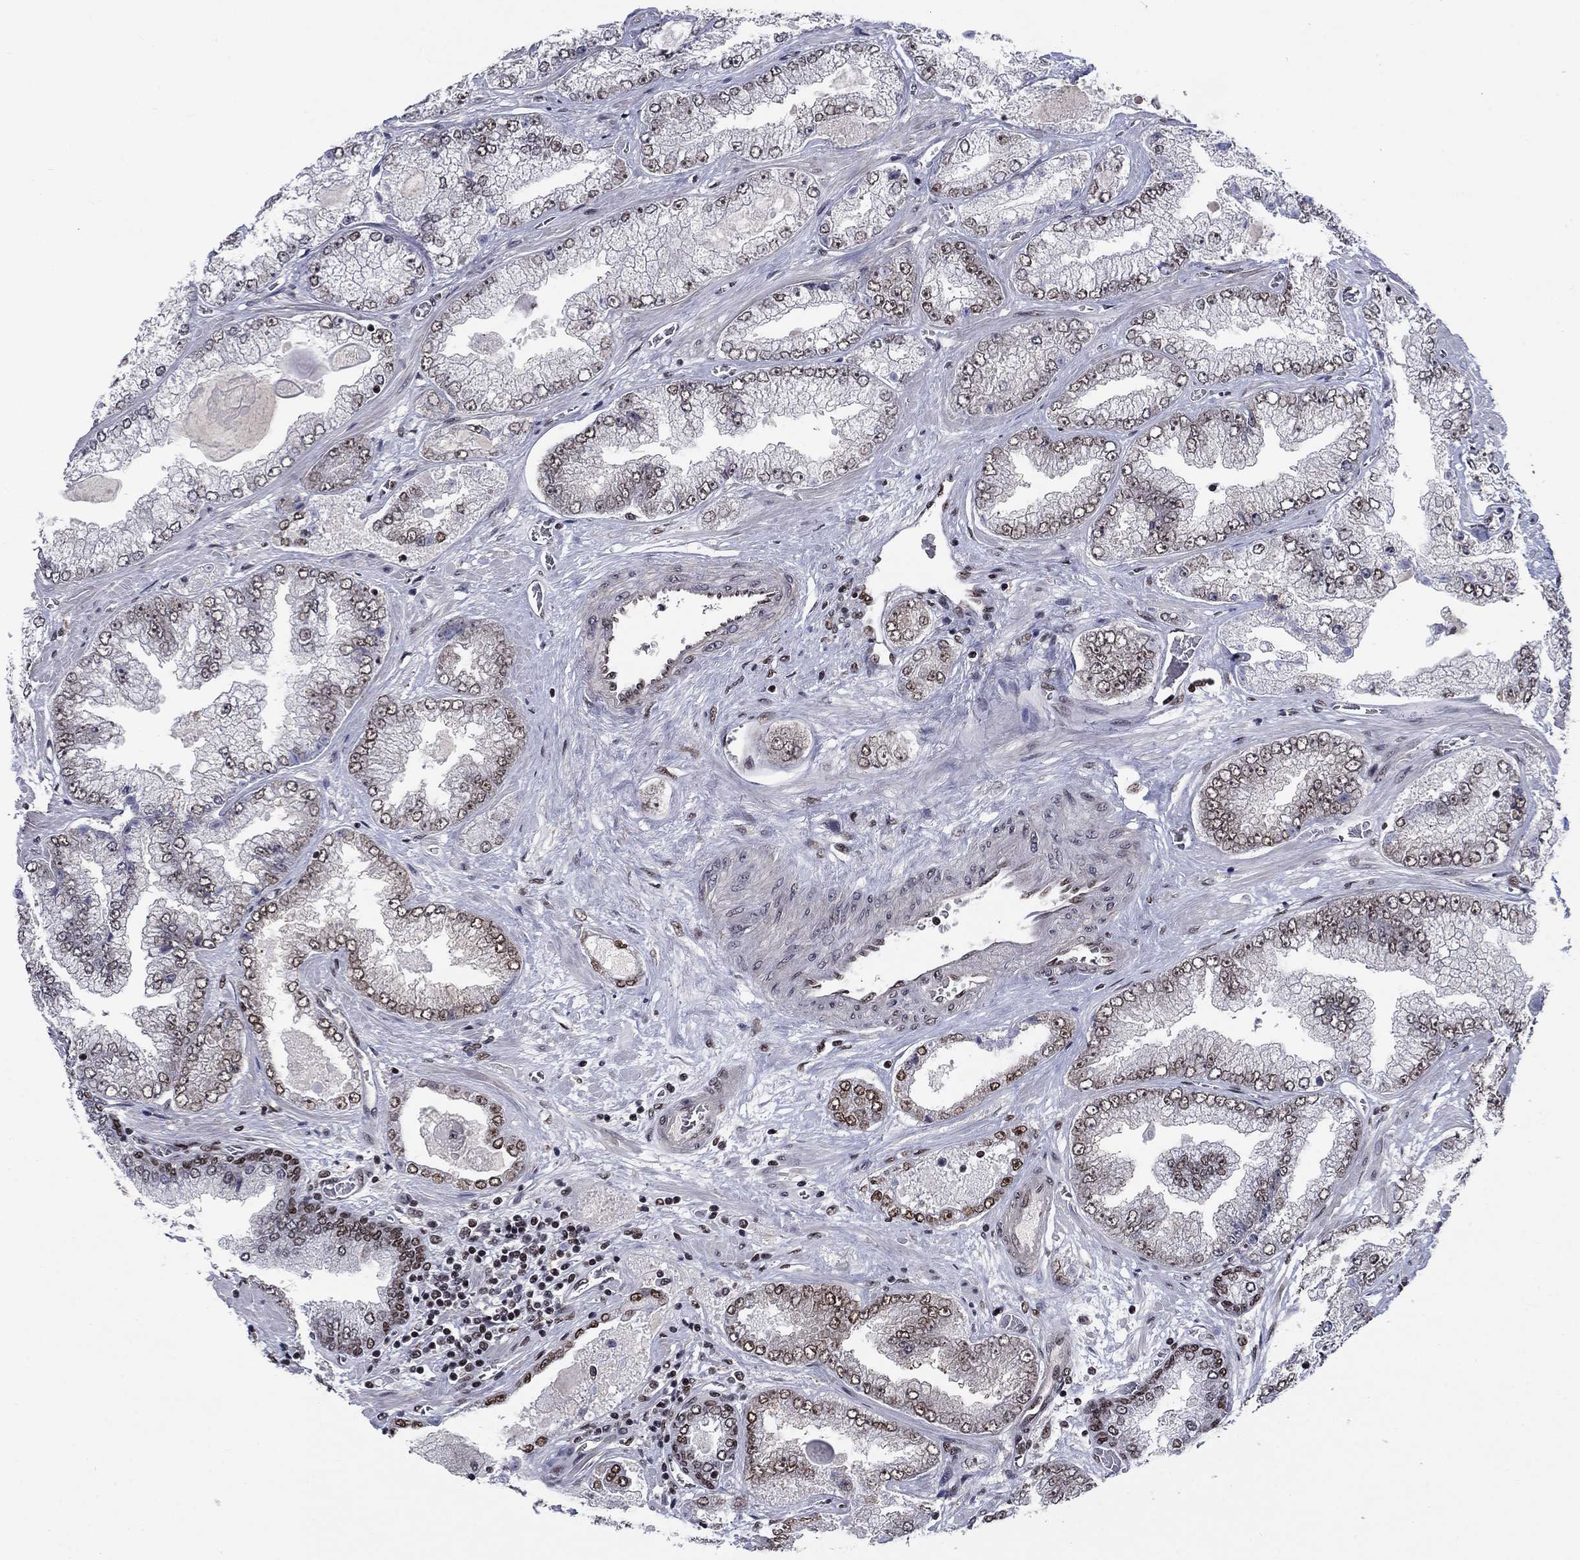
{"staining": {"intensity": "strong", "quantity": "25%-75%", "location": "nuclear"}, "tissue": "prostate cancer", "cell_type": "Tumor cells", "image_type": "cancer", "snomed": [{"axis": "morphology", "description": "Adenocarcinoma, Low grade"}, {"axis": "topography", "description": "Prostate"}], "caption": "Immunohistochemical staining of human prostate cancer (low-grade adenocarcinoma) demonstrates high levels of strong nuclear positivity in approximately 25%-75% of tumor cells.", "gene": "RPRD1B", "patient": {"sex": "male", "age": 57}}